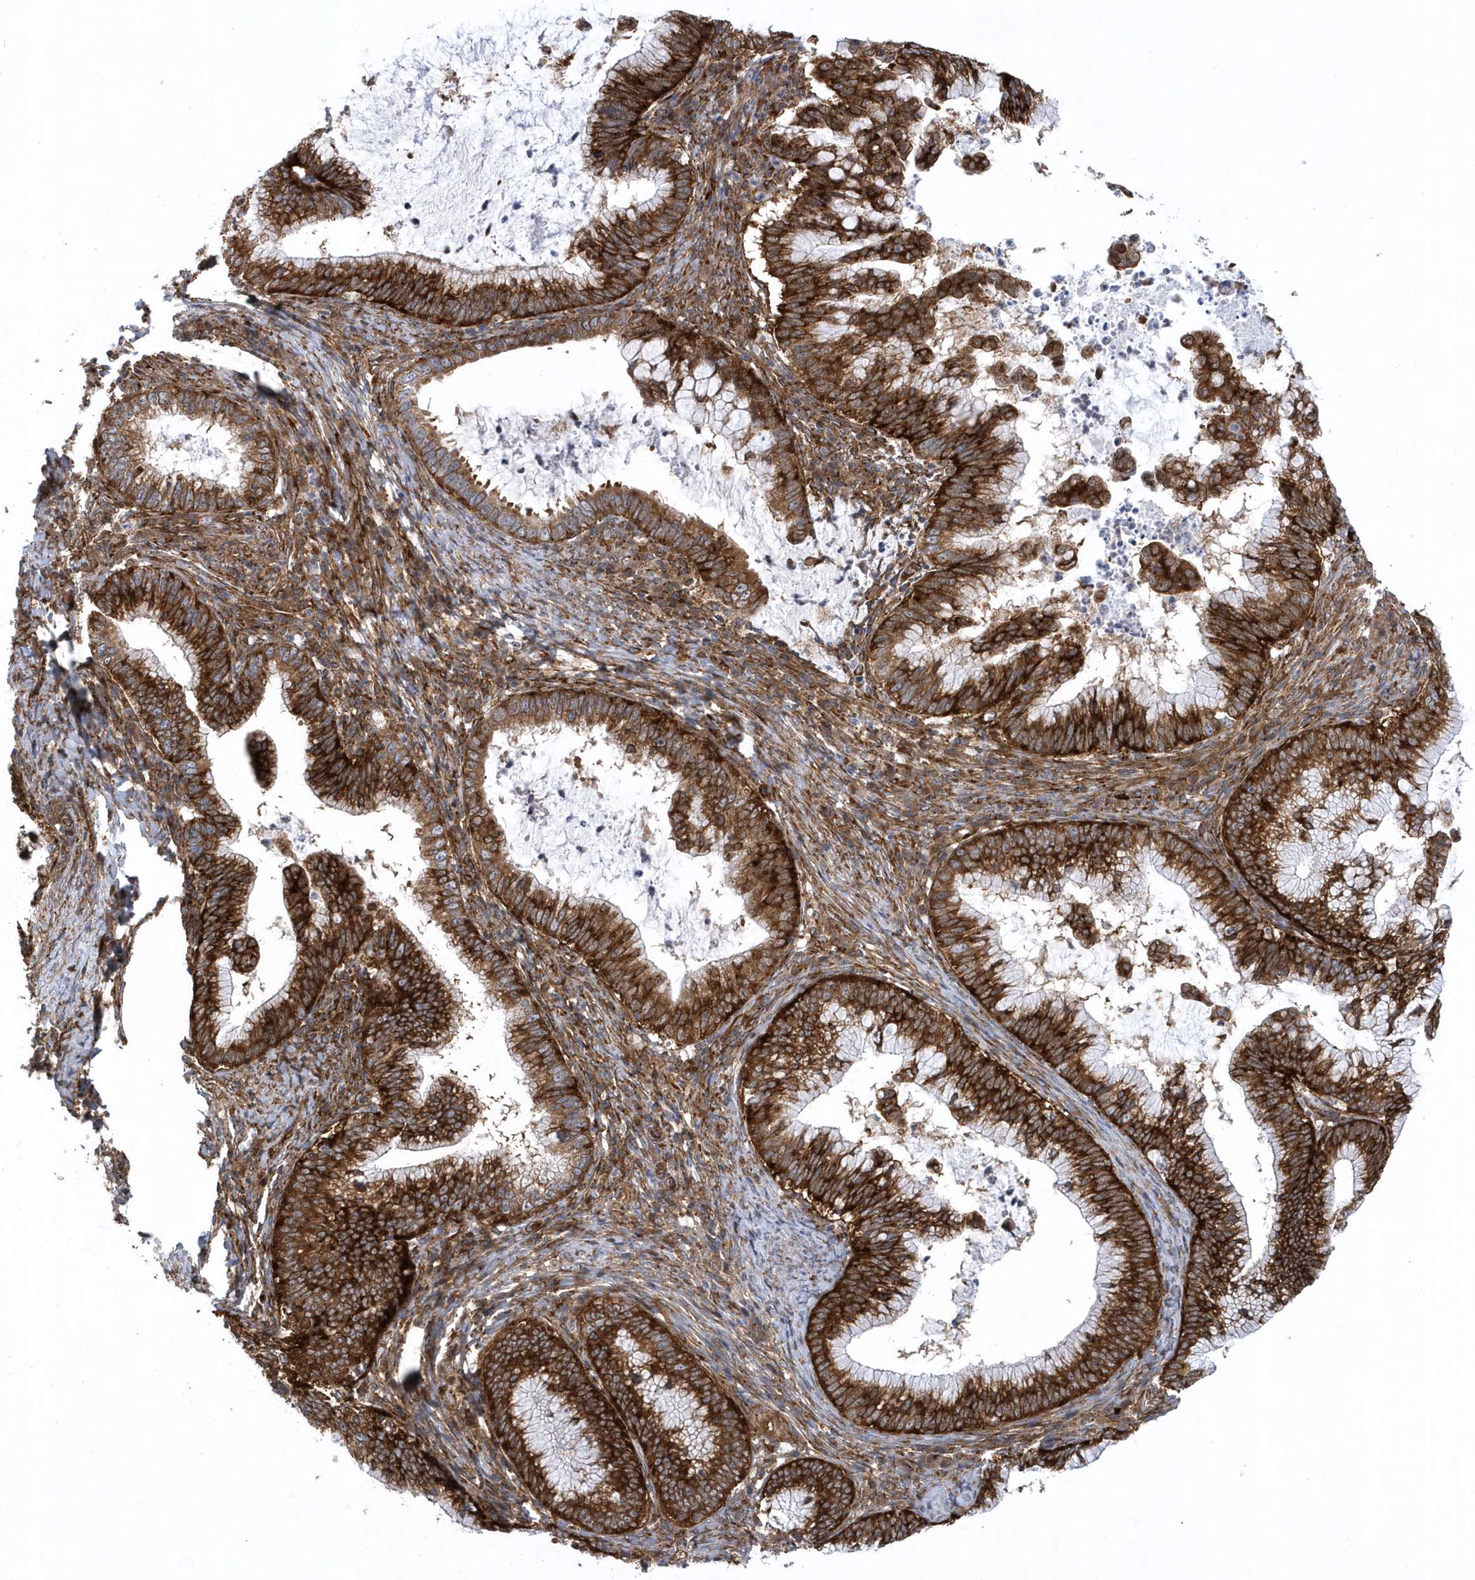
{"staining": {"intensity": "strong", "quantity": ">75%", "location": "cytoplasmic/membranous"}, "tissue": "cervical cancer", "cell_type": "Tumor cells", "image_type": "cancer", "snomed": [{"axis": "morphology", "description": "Adenocarcinoma, NOS"}, {"axis": "topography", "description": "Cervix"}], "caption": "This is an image of immunohistochemistry (IHC) staining of cervical cancer, which shows strong expression in the cytoplasmic/membranous of tumor cells.", "gene": "PHF1", "patient": {"sex": "female", "age": 36}}